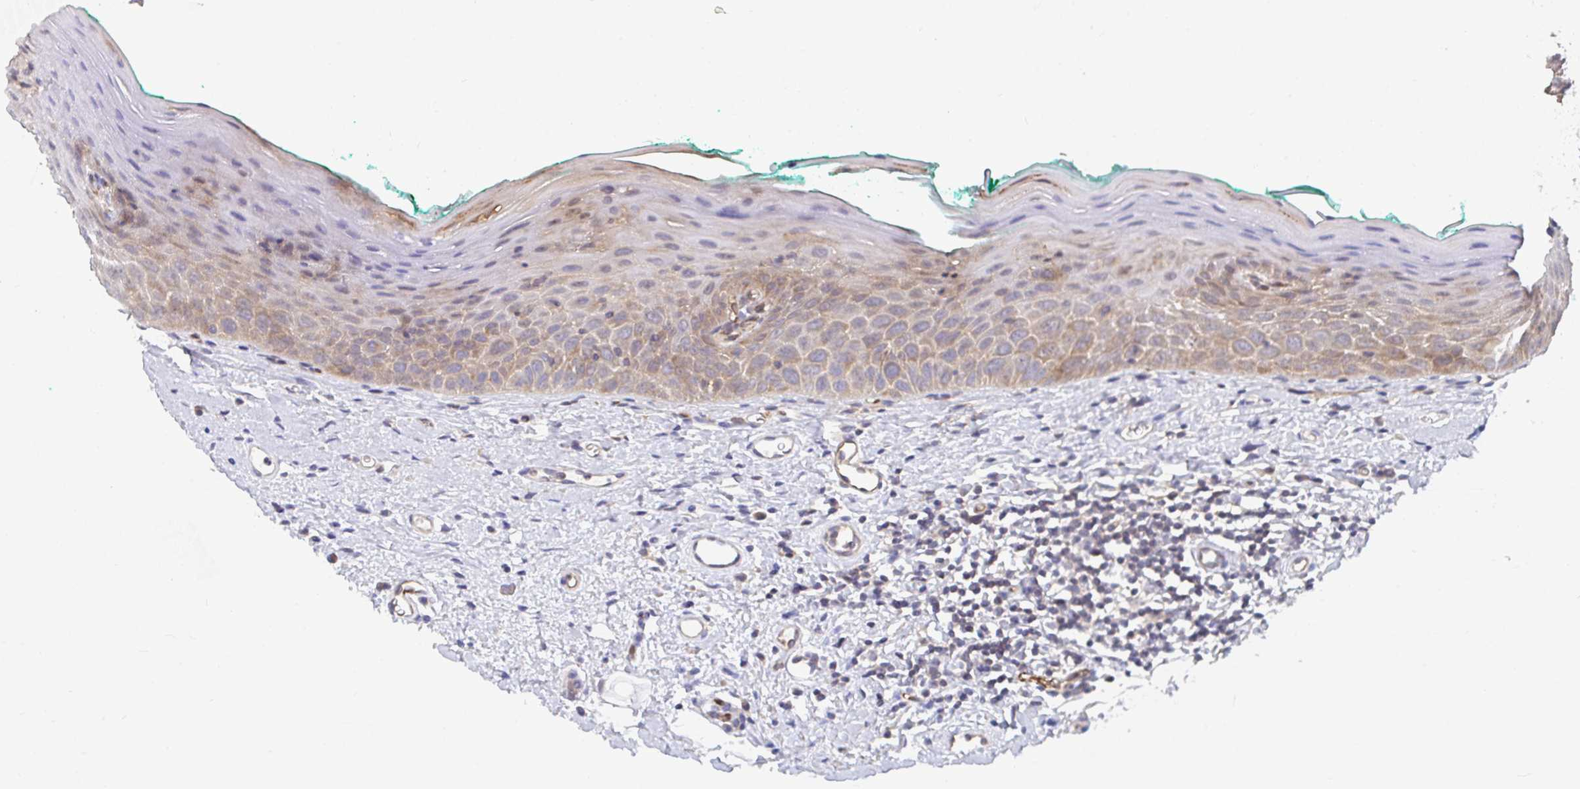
{"staining": {"intensity": "moderate", "quantity": ">75%", "location": "cytoplasmic/membranous"}, "tissue": "oral mucosa", "cell_type": "Squamous epithelial cells", "image_type": "normal", "snomed": [{"axis": "morphology", "description": "Normal tissue, NOS"}, {"axis": "topography", "description": "Oral tissue"}, {"axis": "topography", "description": "Tounge, NOS"}], "caption": "Protein staining by IHC exhibits moderate cytoplasmic/membranous positivity in approximately >75% of squamous epithelial cells in normal oral mucosa.", "gene": "EIF1AD", "patient": {"sex": "male", "age": 83}}